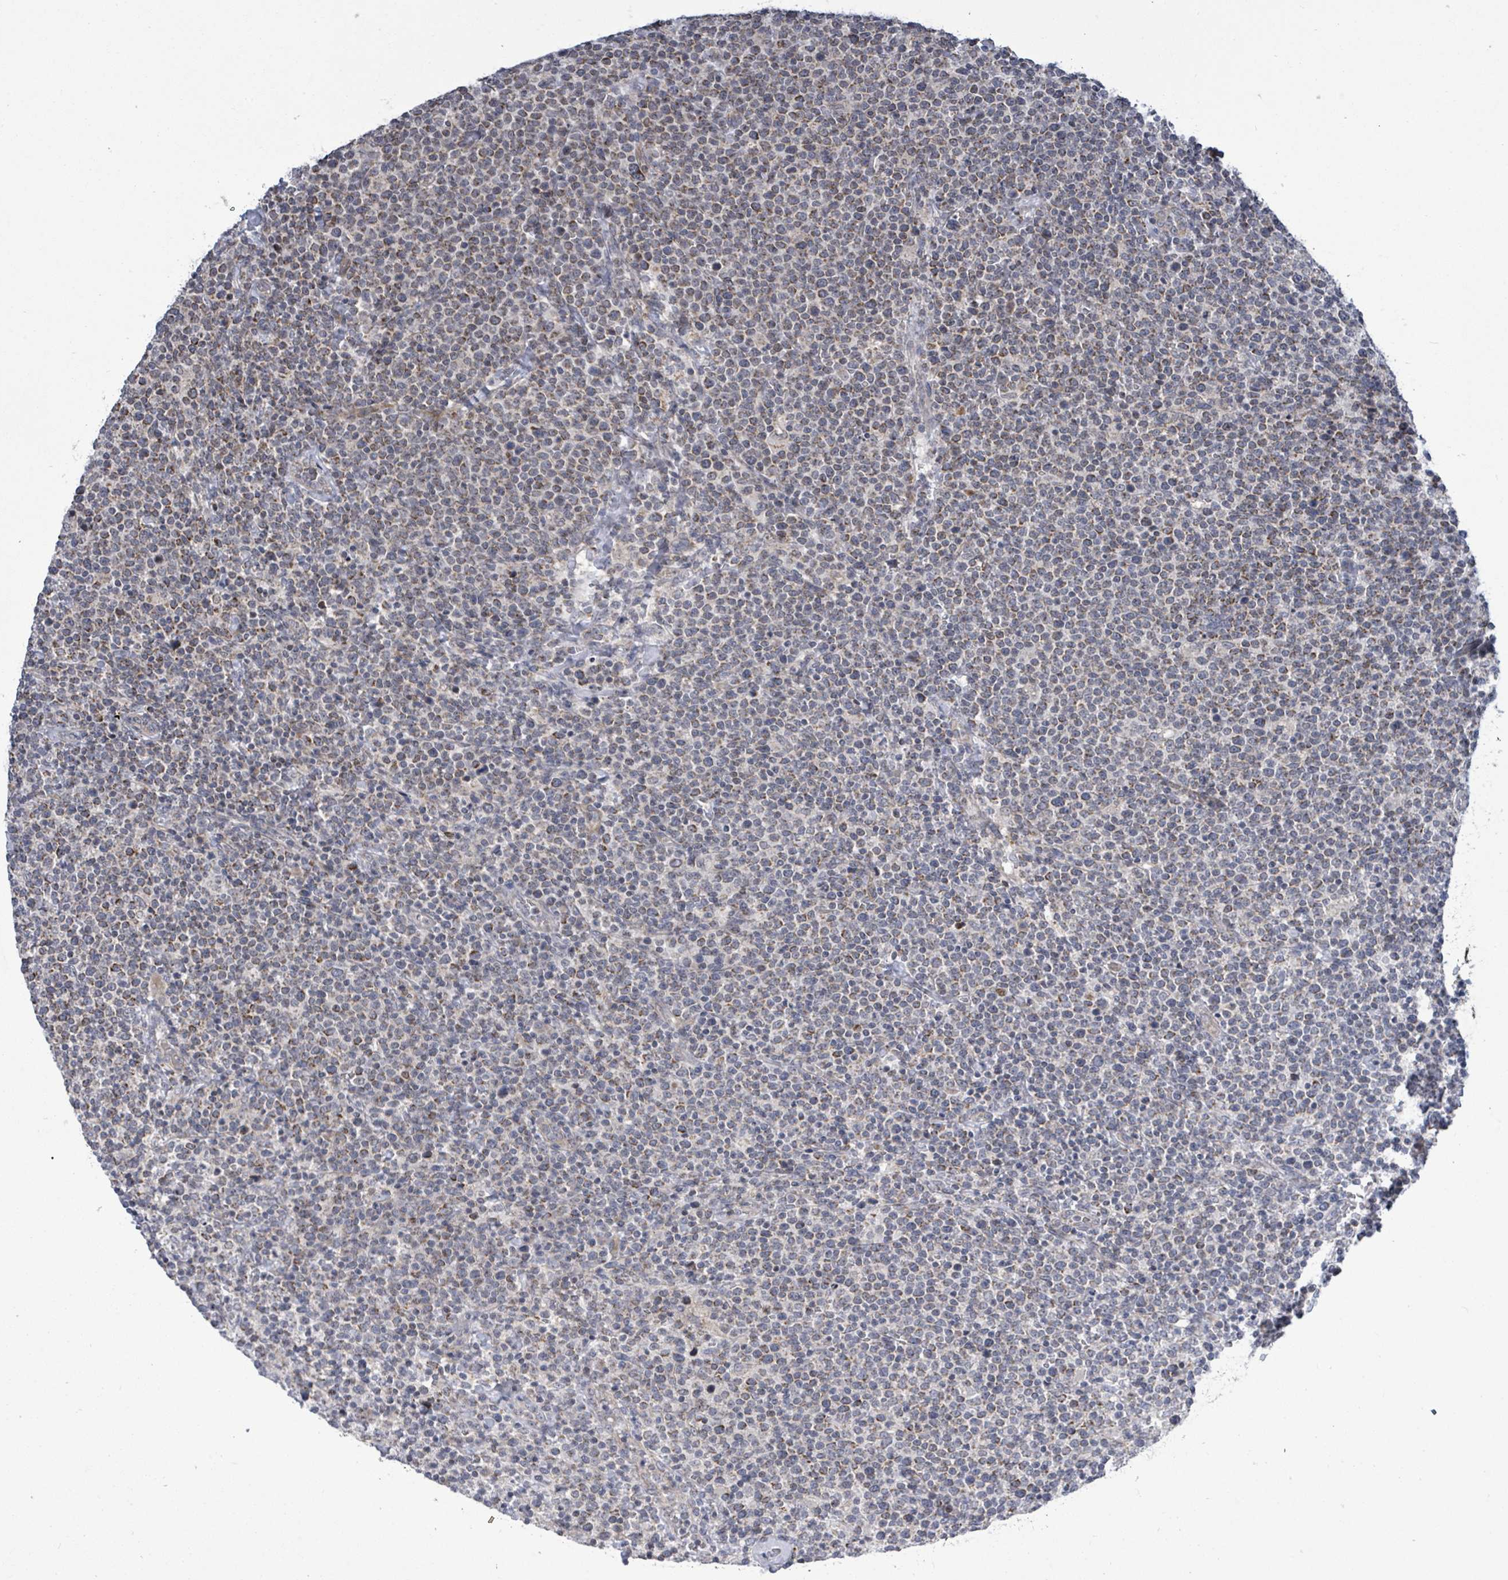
{"staining": {"intensity": "weak", "quantity": "25%-75%", "location": "cytoplasmic/membranous"}, "tissue": "lymphoma", "cell_type": "Tumor cells", "image_type": "cancer", "snomed": [{"axis": "morphology", "description": "Malignant lymphoma, non-Hodgkin's type, High grade"}, {"axis": "topography", "description": "Lymph node"}], "caption": "The image demonstrates immunohistochemical staining of high-grade malignant lymphoma, non-Hodgkin's type. There is weak cytoplasmic/membranous staining is present in approximately 25%-75% of tumor cells.", "gene": "COQ10B", "patient": {"sex": "male", "age": 61}}